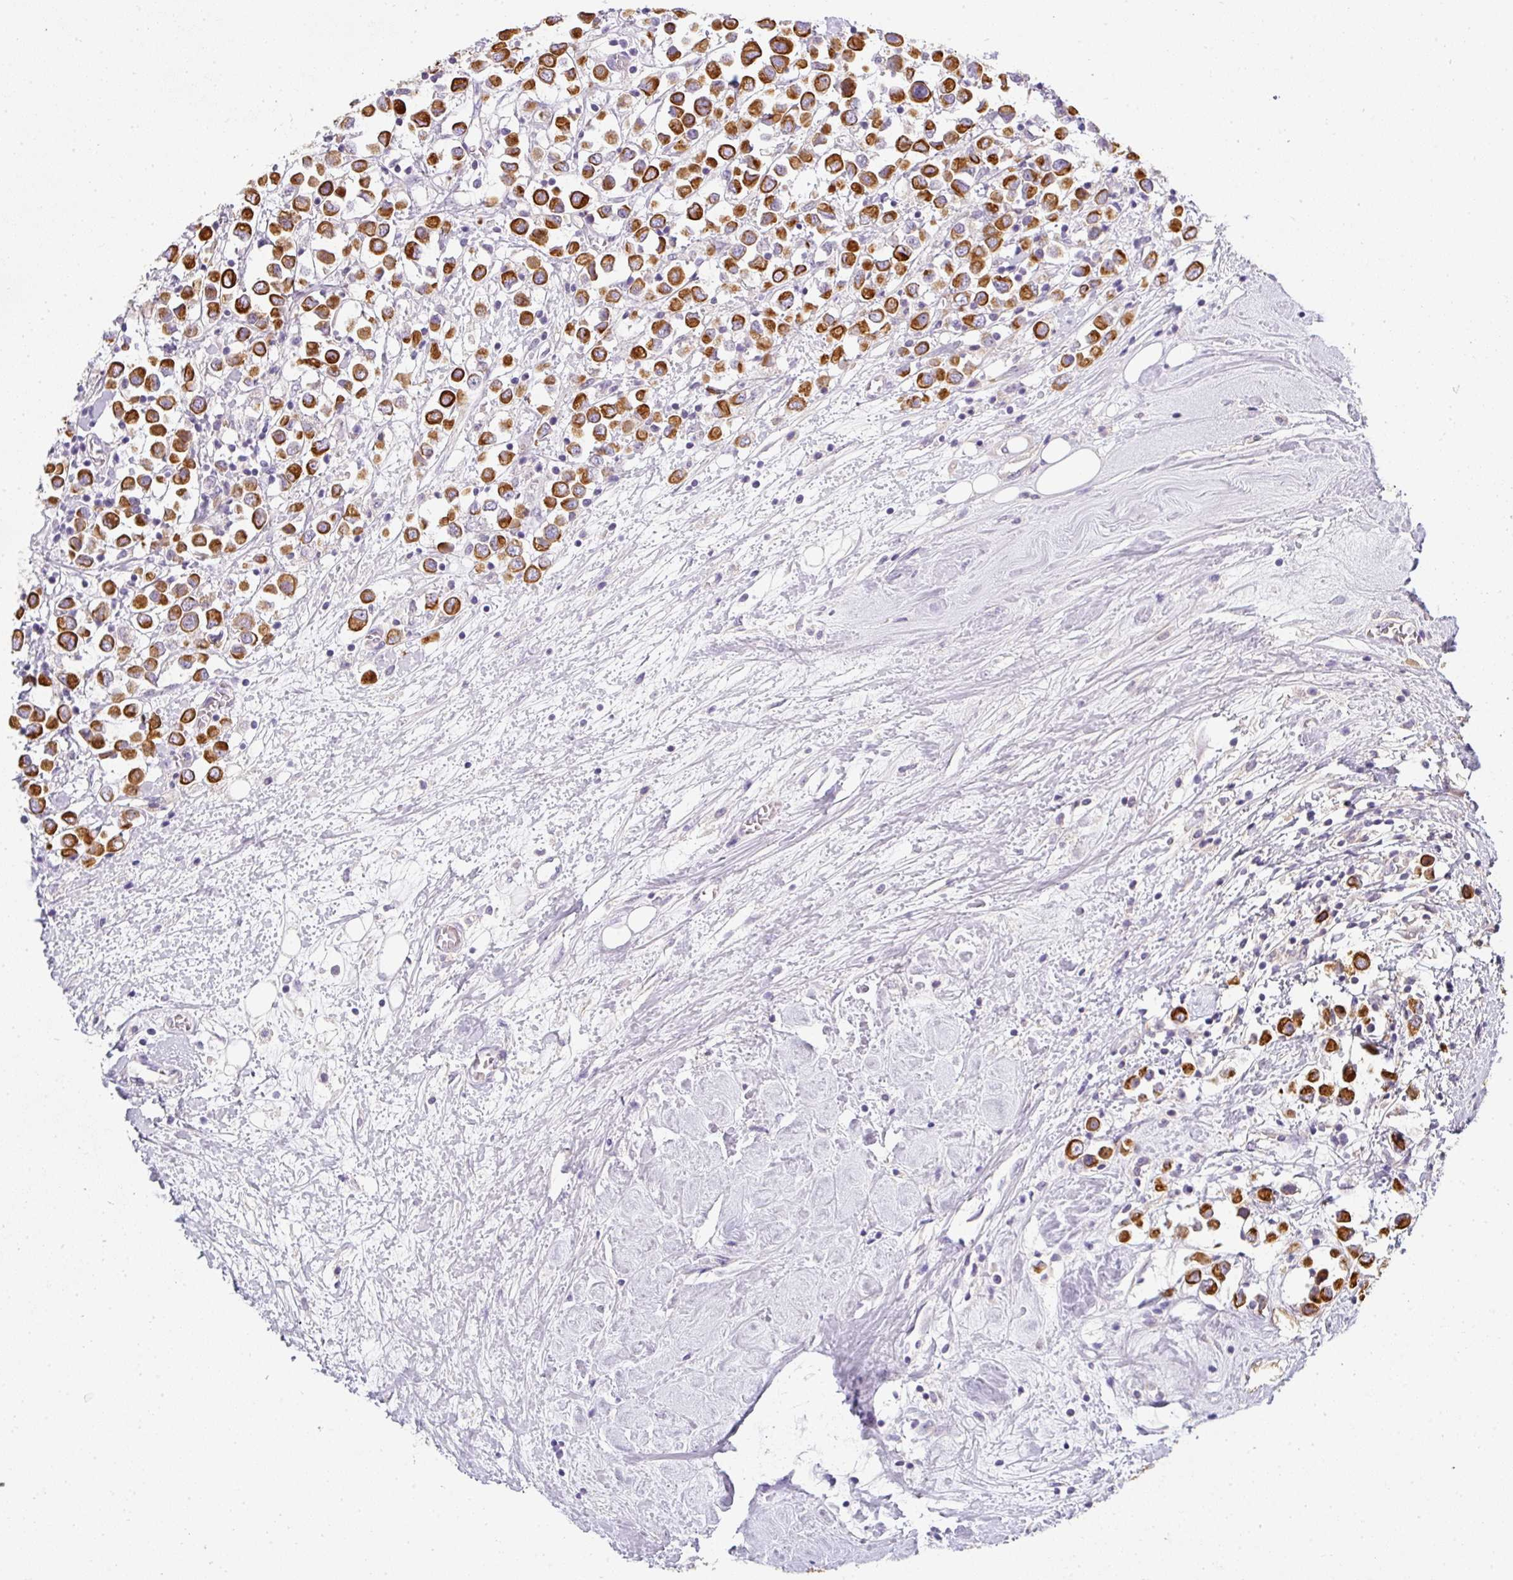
{"staining": {"intensity": "strong", "quantity": ">75%", "location": "cytoplasmic/membranous"}, "tissue": "breast cancer", "cell_type": "Tumor cells", "image_type": "cancer", "snomed": [{"axis": "morphology", "description": "Duct carcinoma"}, {"axis": "topography", "description": "Breast"}], "caption": "A high-resolution histopathology image shows immunohistochemistry staining of breast cancer, which shows strong cytoplasmic/membranous expression in approximately >75% of tumor cells.", "gene": "ASXL3", "patient": {"sex": "female", "age": 61}}